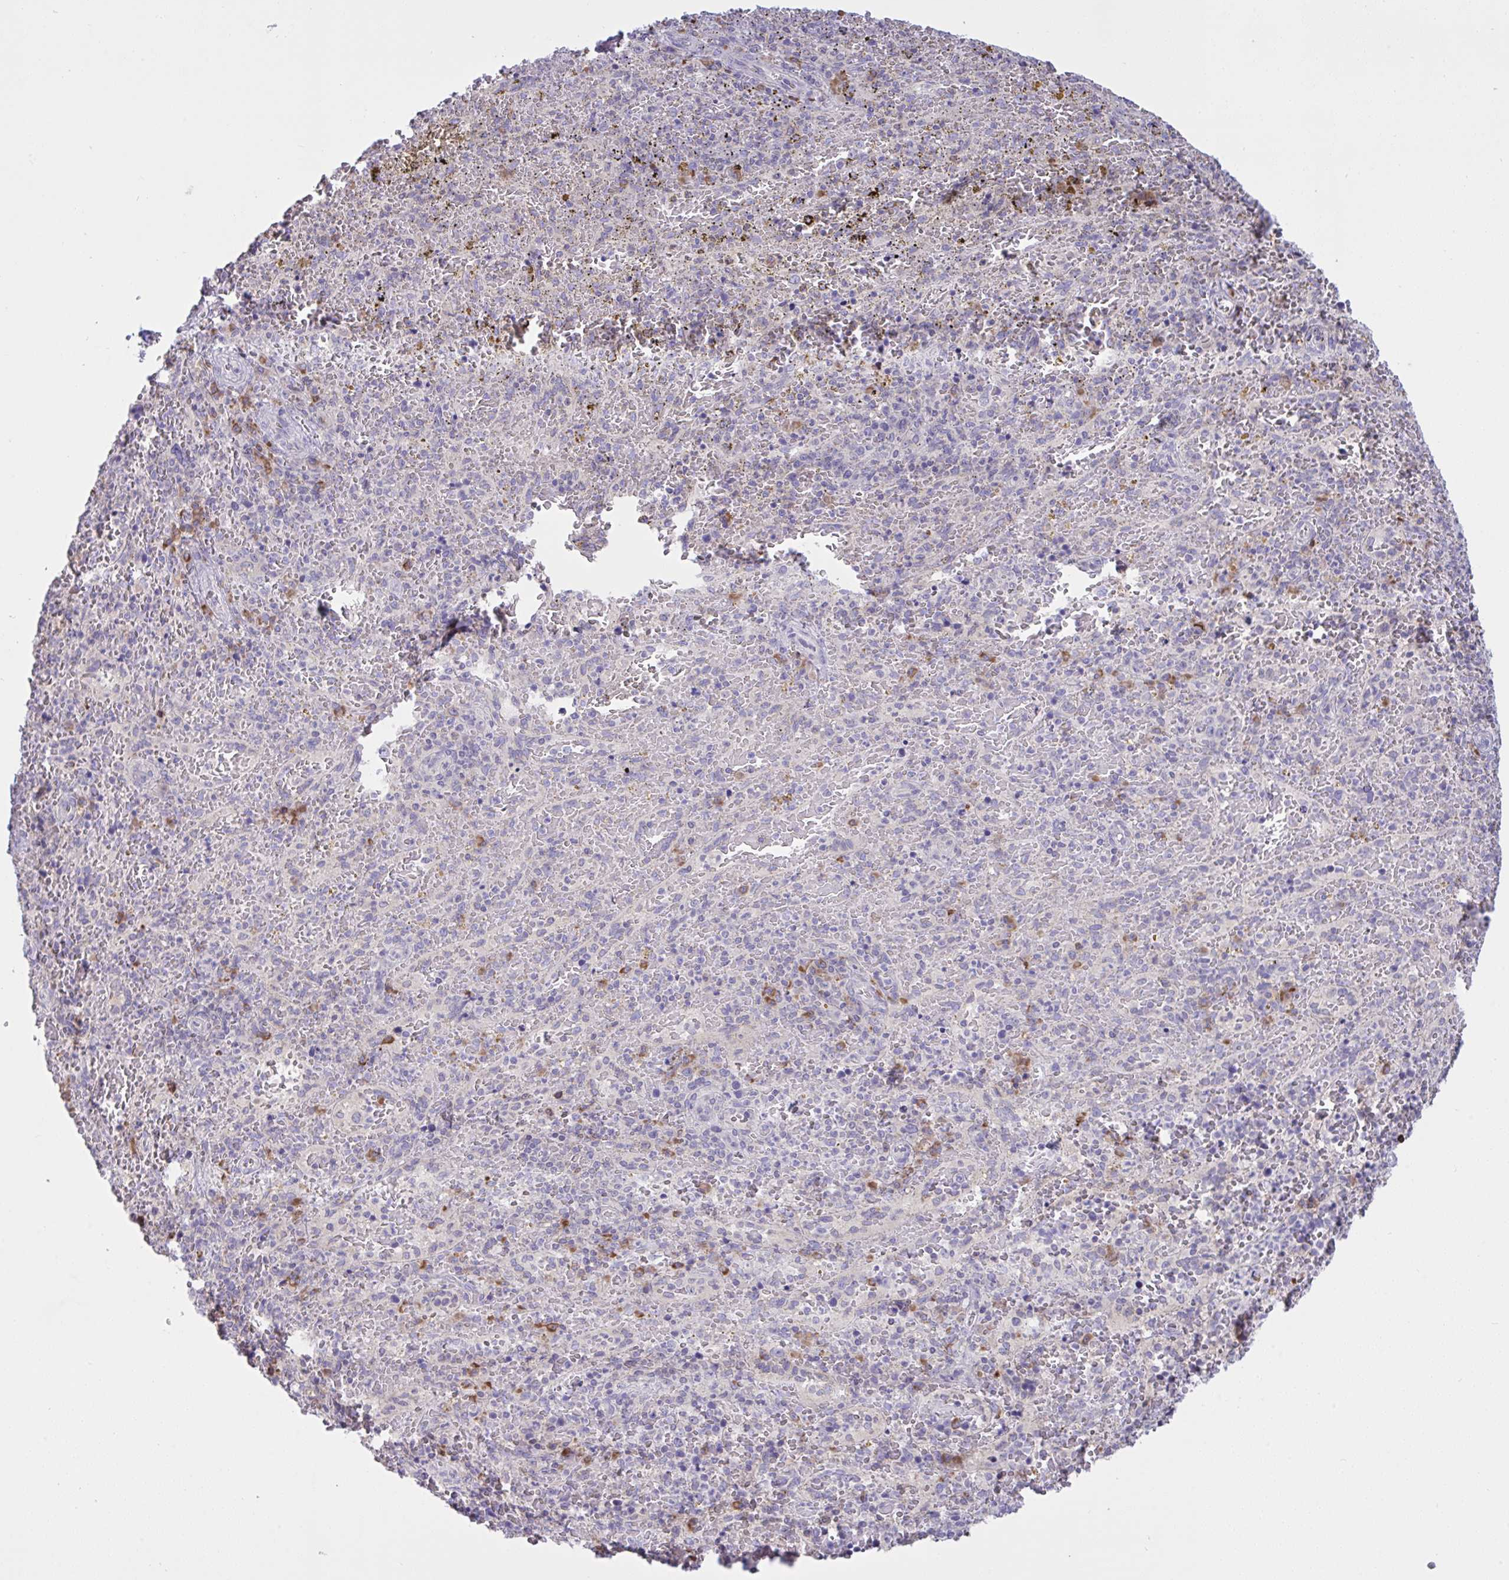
{"staining": {"intensity": "moderate", "quantity": "<25%", "location": "cytoplasmic/membranous"}, "tissue": "spleen", "cell_type": "Cells in red pulp", "image_type": "normal", "snomed": [{"axis": "morphology", "description": "Normal tissue, NOS"}, {"axis": "topography", "description": "Spleen"}], "caption": "The histopathology image shows immunohistochemical staining of normal spleen. There is moderate cytoplasmic/membranous staining is seen in approximately <25% of cells in red pulp.", "gene": "TMEM41A", "patient": {"sex": "female", "age": 50}}